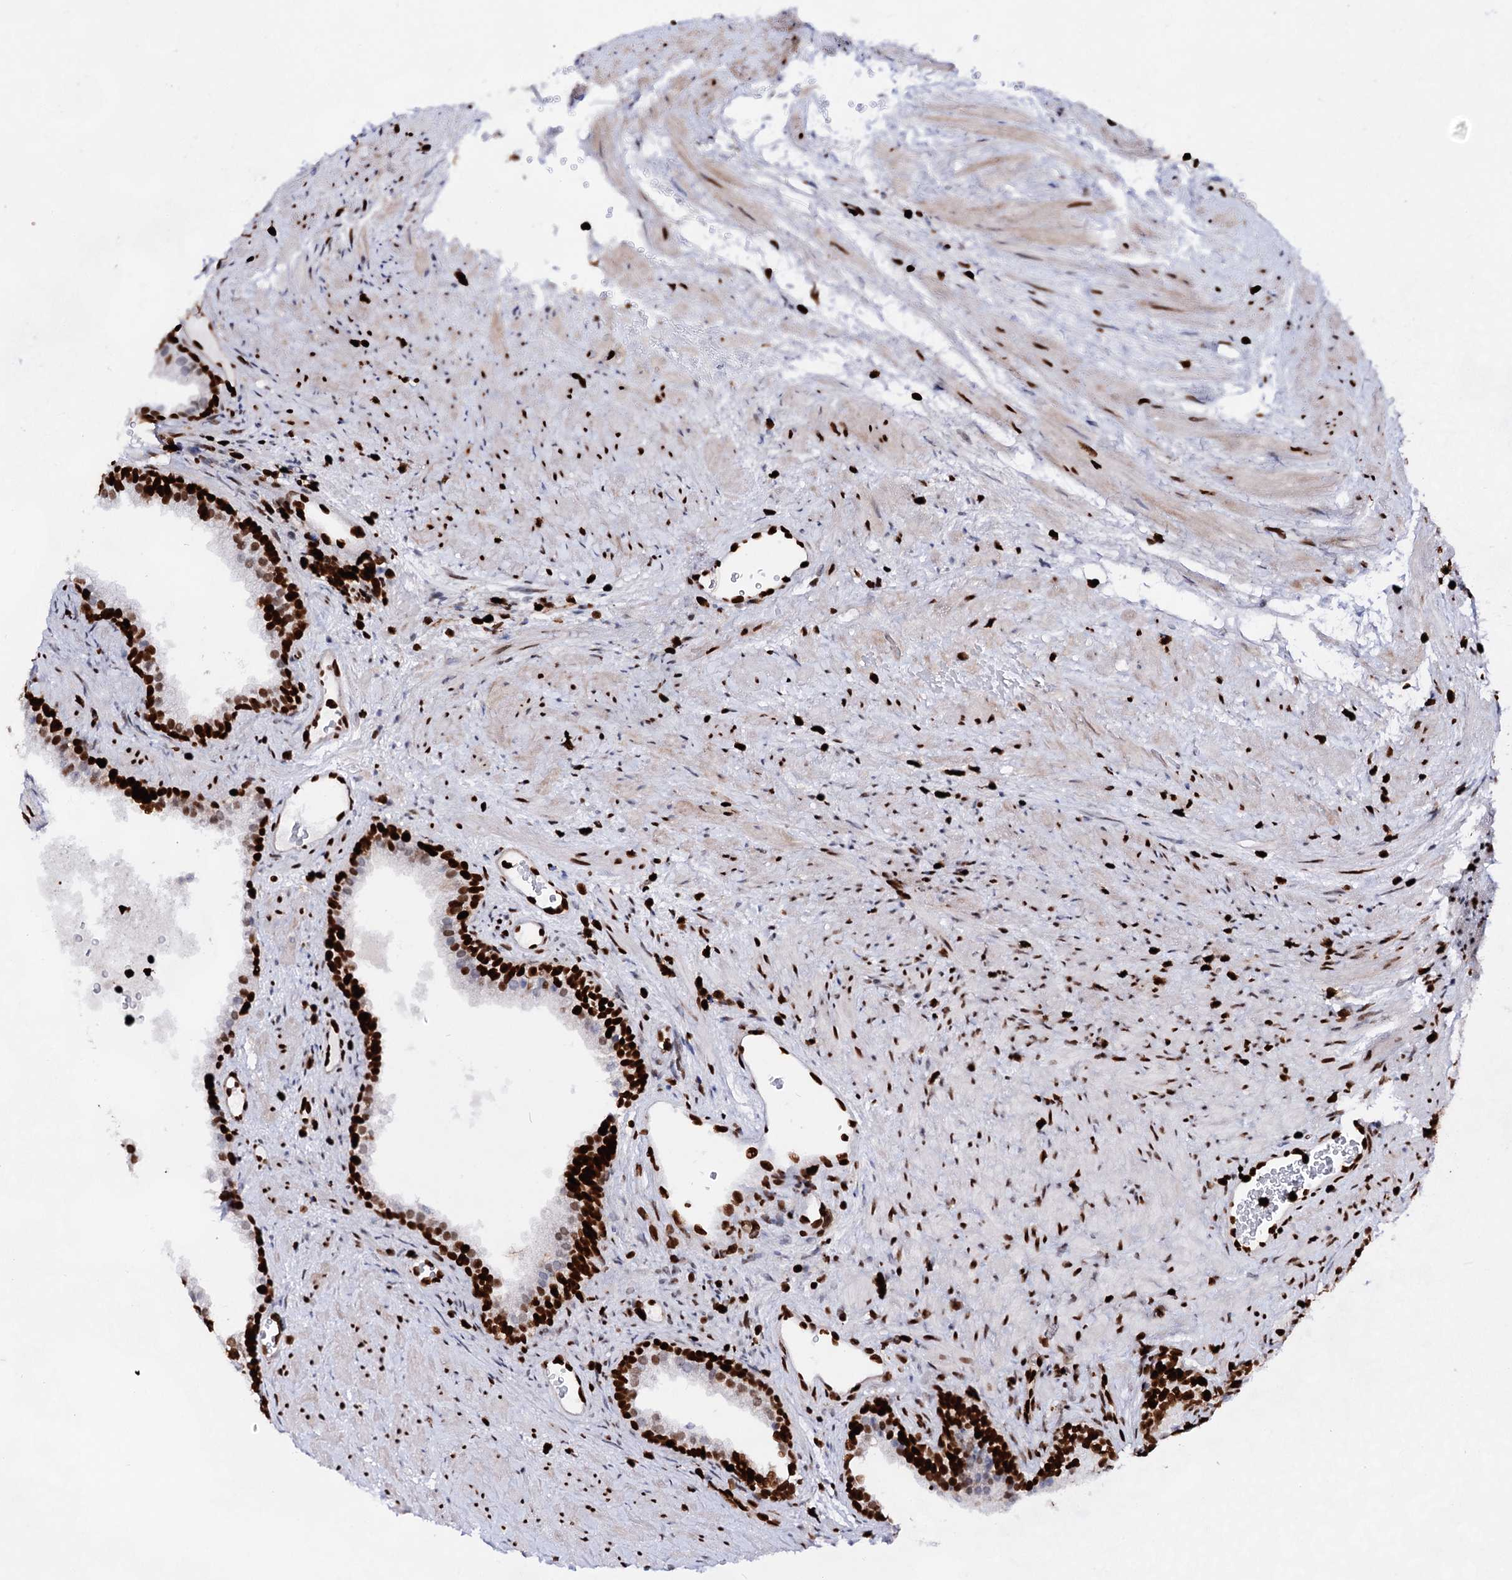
{"staining": {"intensity": "strong", "quantity": "<25%", "location": "nuclear"}, "tissue": "prostate", "cell_type": "Glandular cells", "image_type": "normal", "snomed": [{"axis": "morphology", "description": "Normal tissue, NOS"}, {"axis": "topography", "description": "Prostate"}], "caption": "DAB immunohistochemical staining of benign prostate exhibits strong nuclear protein staining in approximately <25% of glandular cells.", "gene": "HMGB2", "patient": {"sex": "male", "age": 76}}